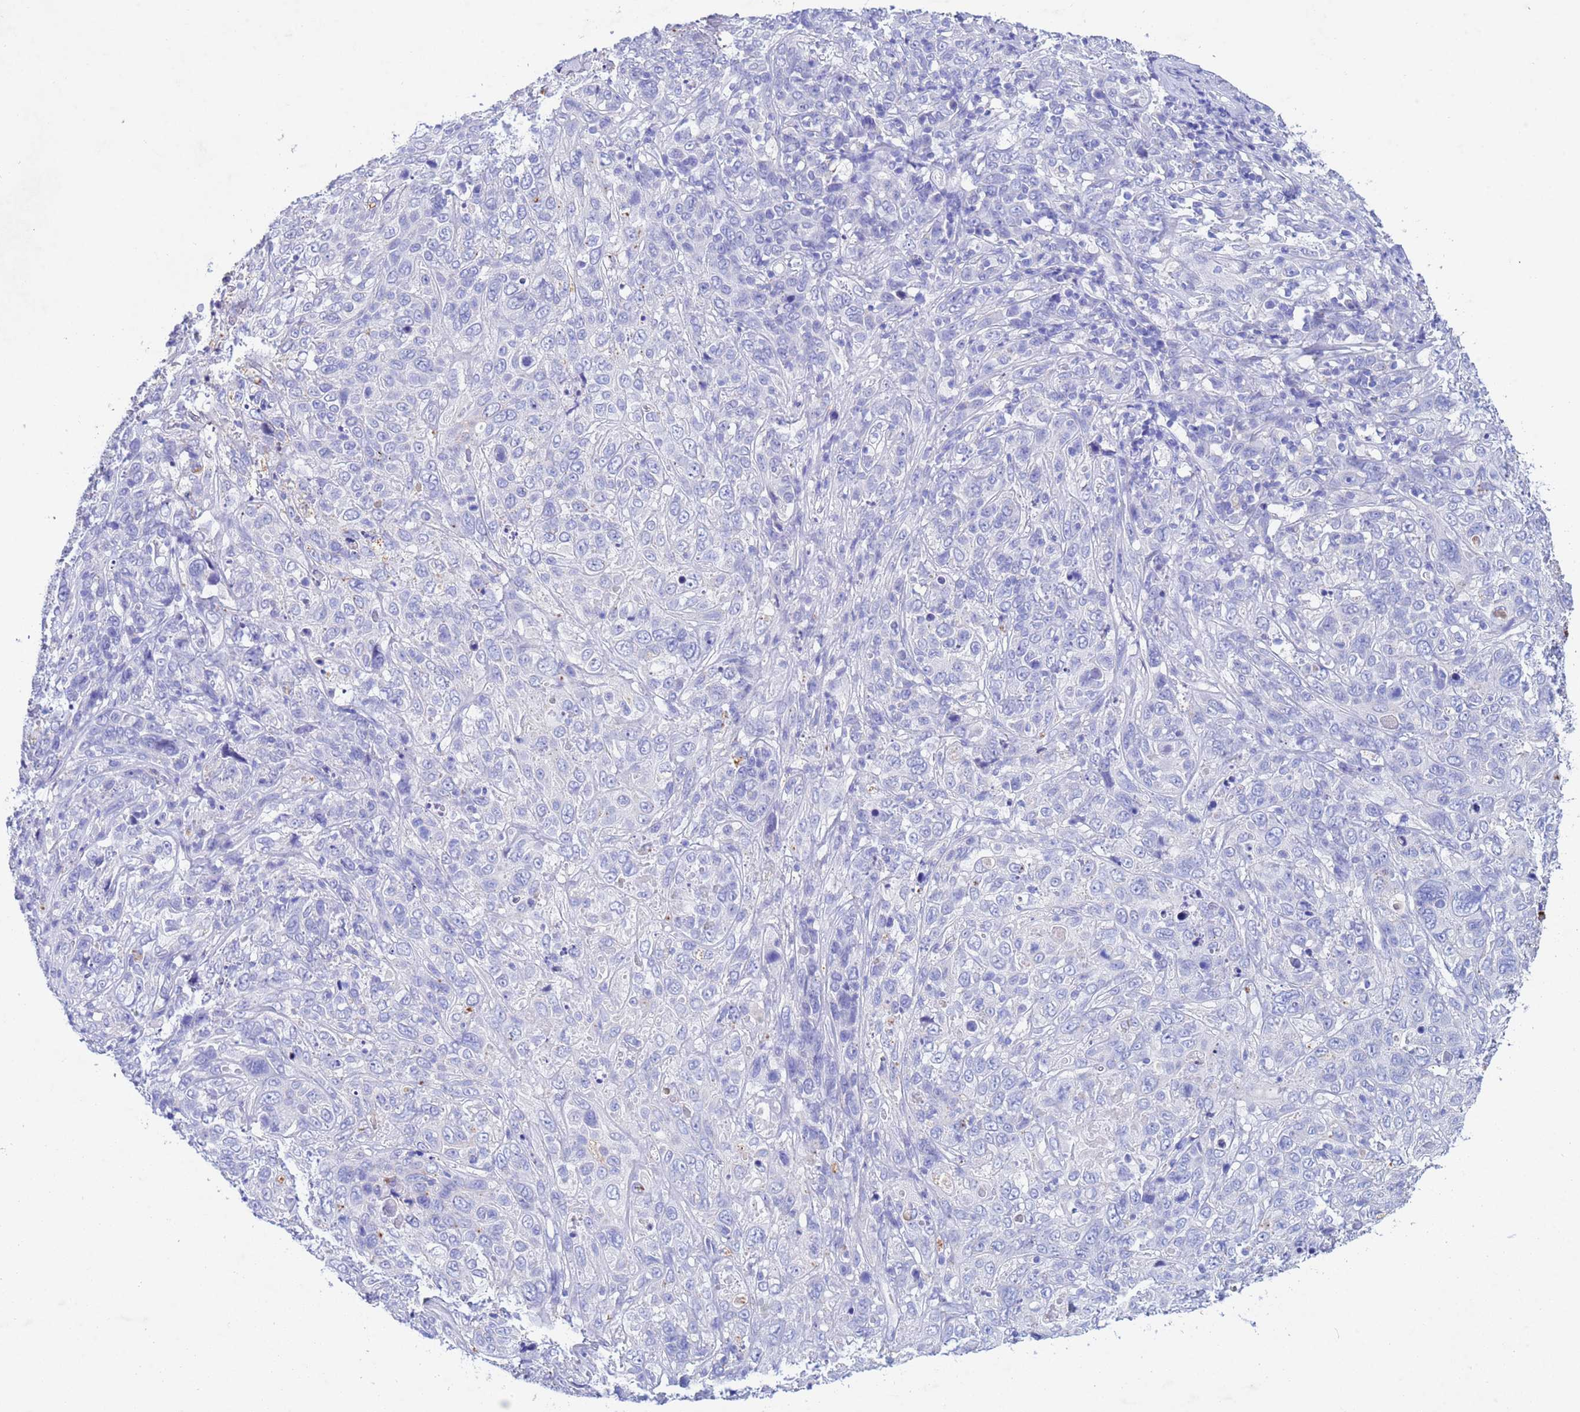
{"staining": {"intensity": "negative", "quantity": "none", "location": "none"}, "tissue": "cervical cancer", "cell_type": "Tumor cells", "image_type": "cancer", "snomed": [{"axis": "morphology", "description": "Squamous cell carcinoma, NOS"}, {"axis": "topography", "description": "Cervix"}], "caption": "Histopathology image shows no significant protein positivity in tumor cells of cervical cancer.", "gene": "CSTB", "patient": {"sex": "female", "age": 46}}